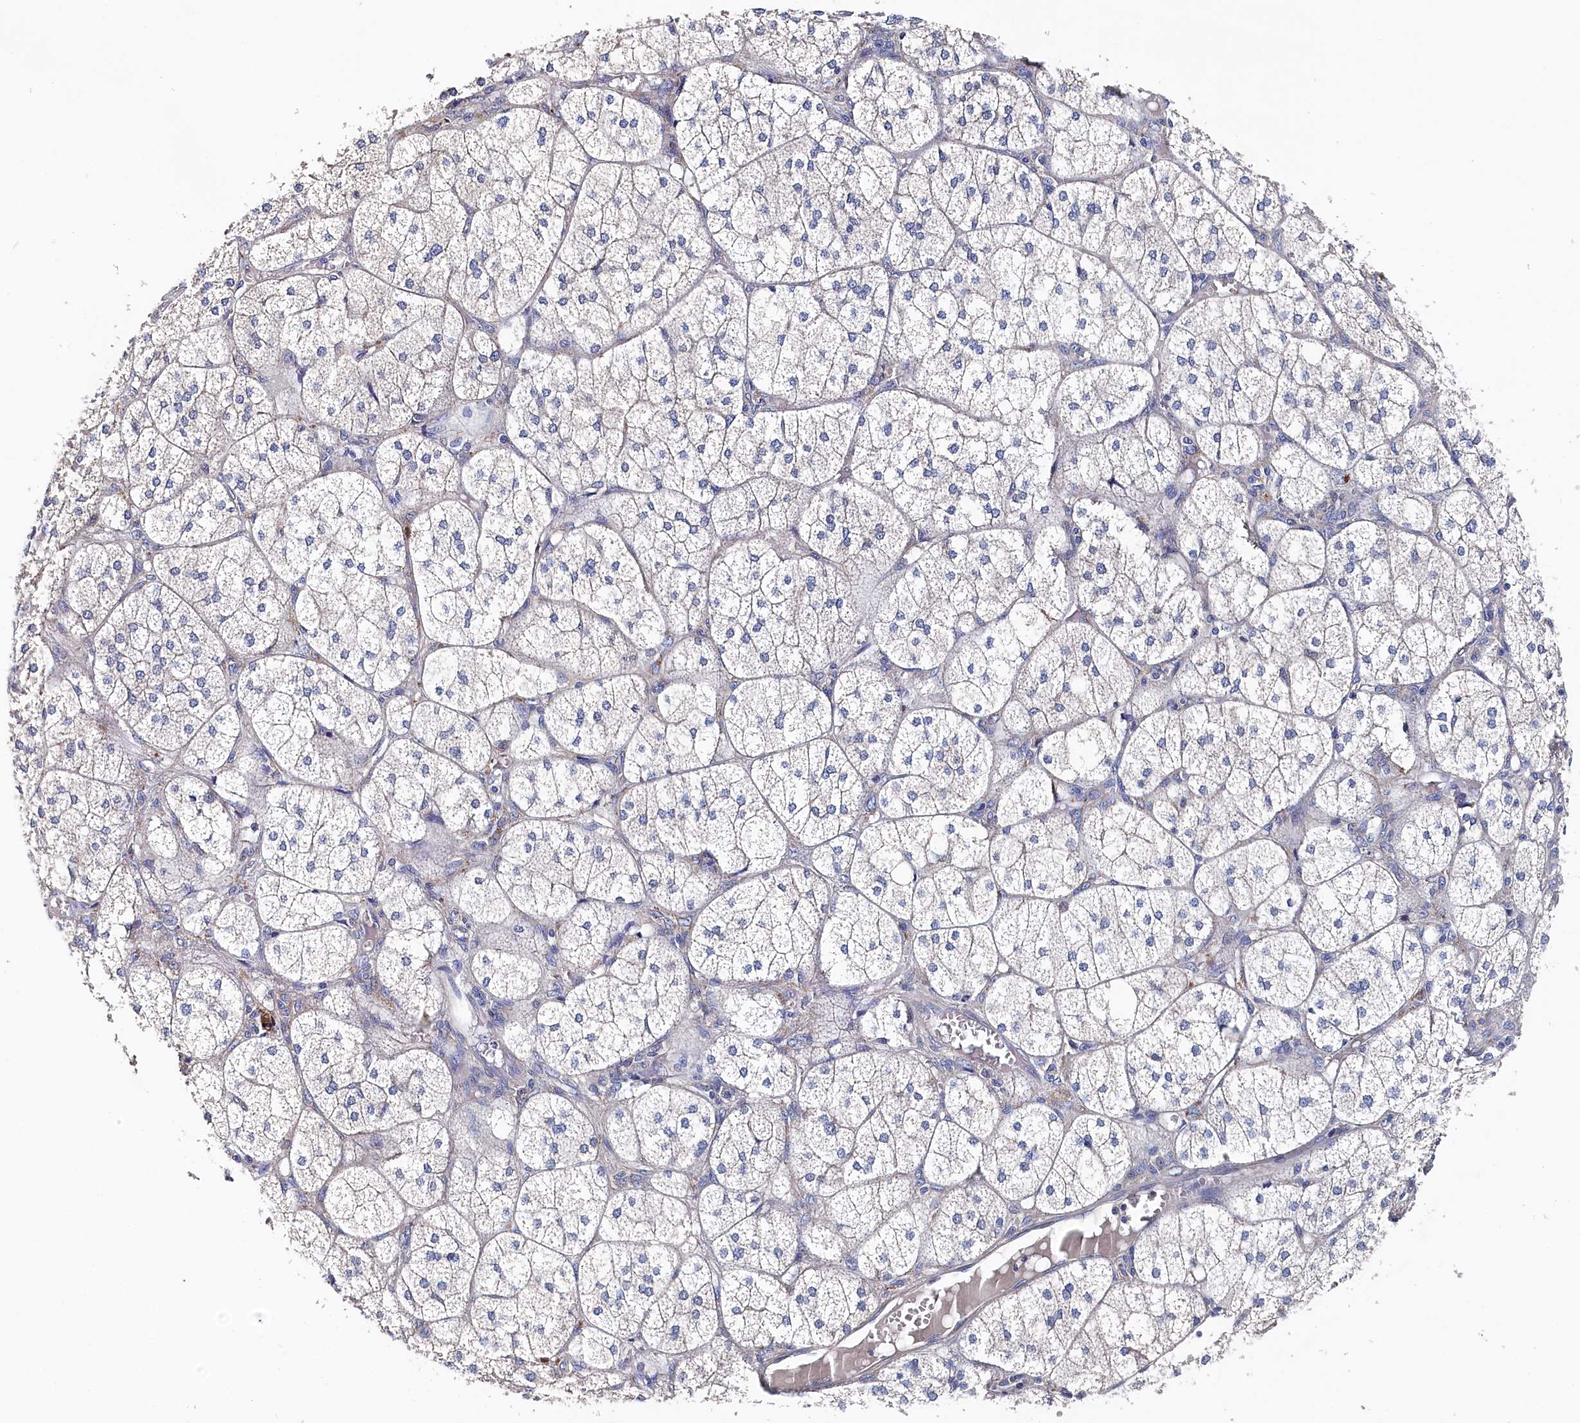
{"staining": {"intensity": "negative", "quantity": "none", "location": "none"}, "tissue": "adrenal gland", "cell_type": "Glandular cells", "image_type": "normal", "snomed": [{"axis": "morphology", "description": "Normal tissue, NOS"}, {"axis": "topography", "description": "Adrenal gland"}], "caption": "High power microscopy image of an IHC image of unremarkable adrenal gland, revealing no significant positivity in glandular cells. (DAB immunohistochemistry (IHC), high magnification).", "gene": "BHMT", "patient": {"sex": "female", "age": 61}}